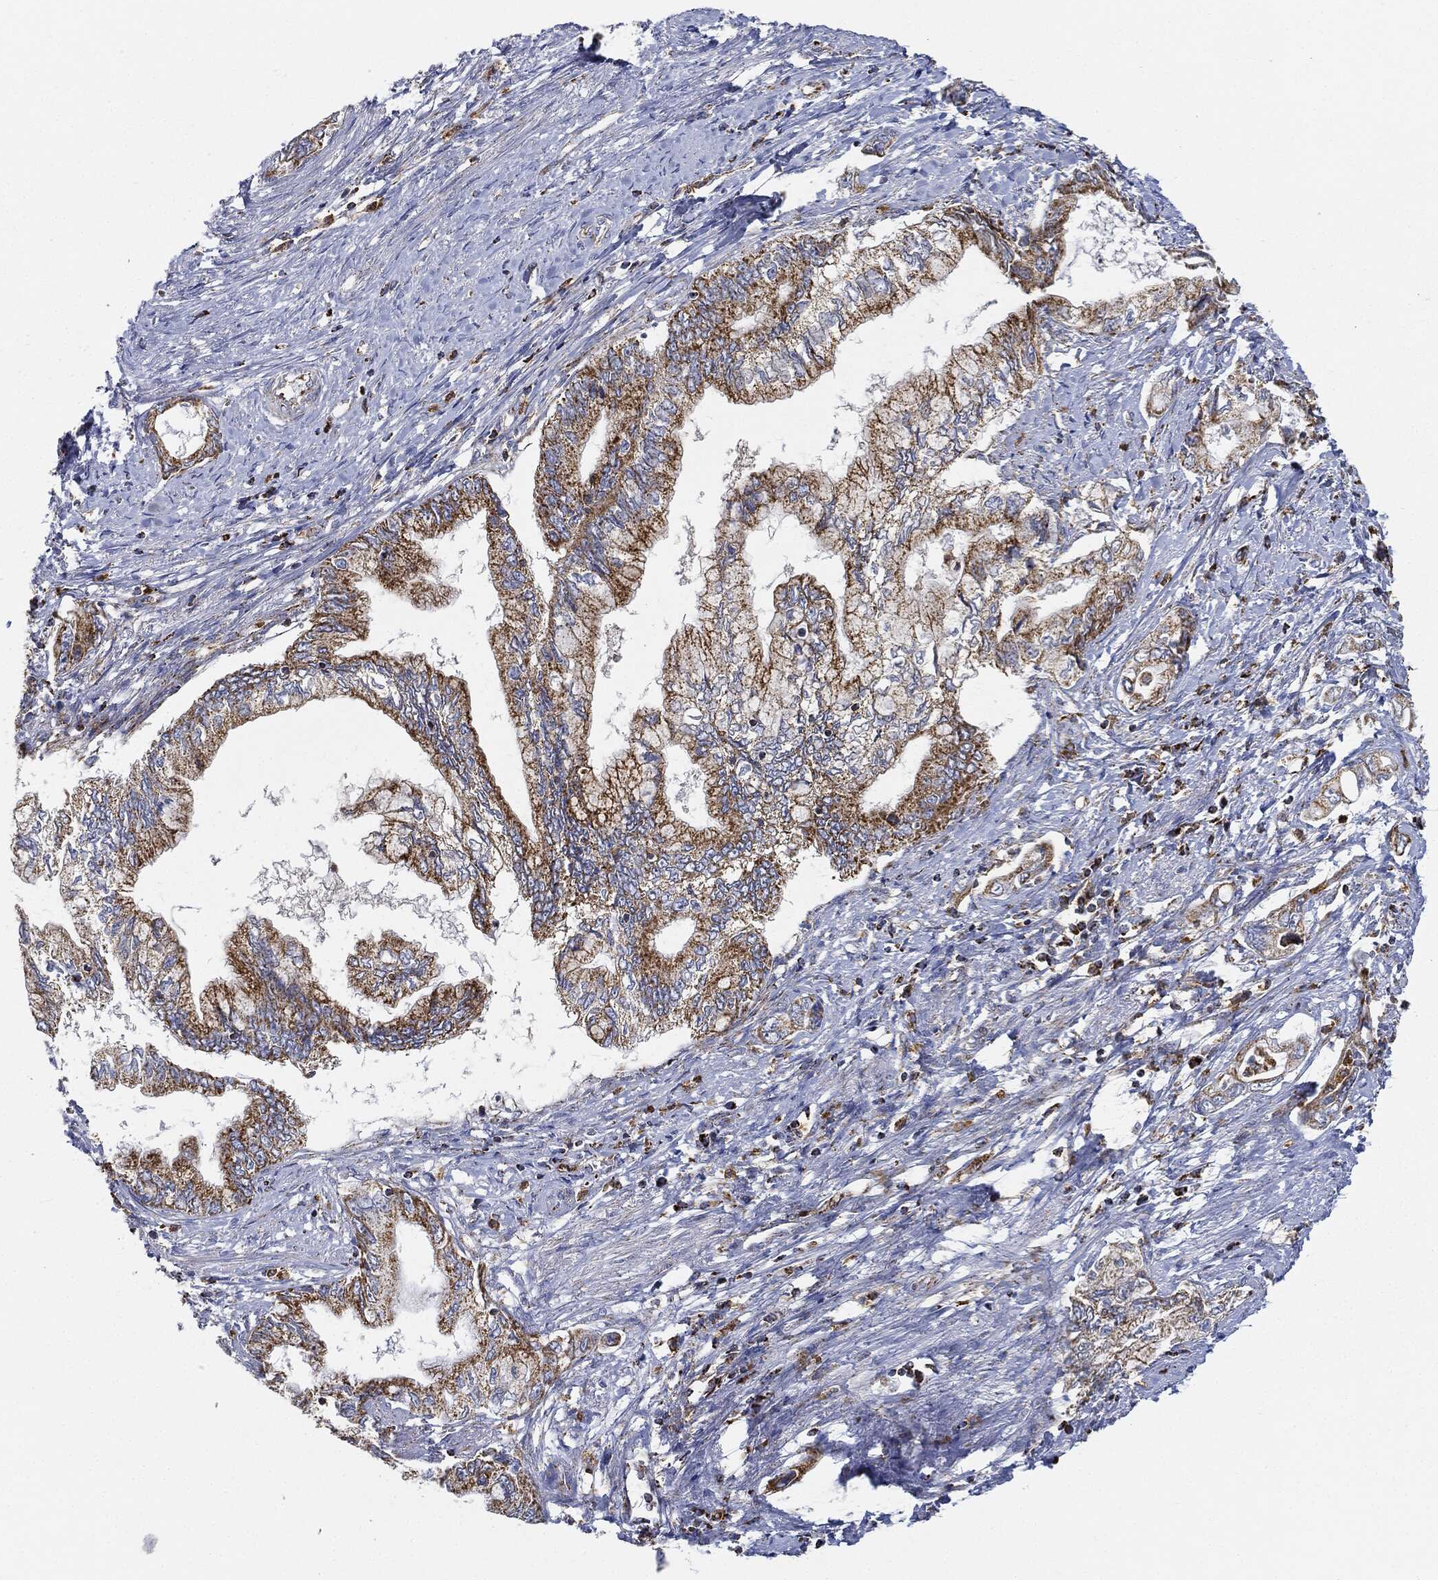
{"staining": {"intensity": "strong", "quantity": ">75%", "location": "cytoplasmic/membranous"}, "tissue": "pancreatic cancer", "cell_type": "Tumor cells", "image_type": "cancer", "snomed": [{"axis": "morphology", "description": "Adenocarcinoma, NOS"}, {"axis": "topography", "description": "Pancreas"}], "caption": "Adenocarcinoma (pancreatic) stained with DAB (3,3'-diaminobenzidine) immunohistochemistry displays high levels of strong cytoplasmic/membranous expression in about >75% of tumor cells. Nuclei are stained in blue.", "gene": "CAPN15", "patient": {"sex": "female", "age": 73}}